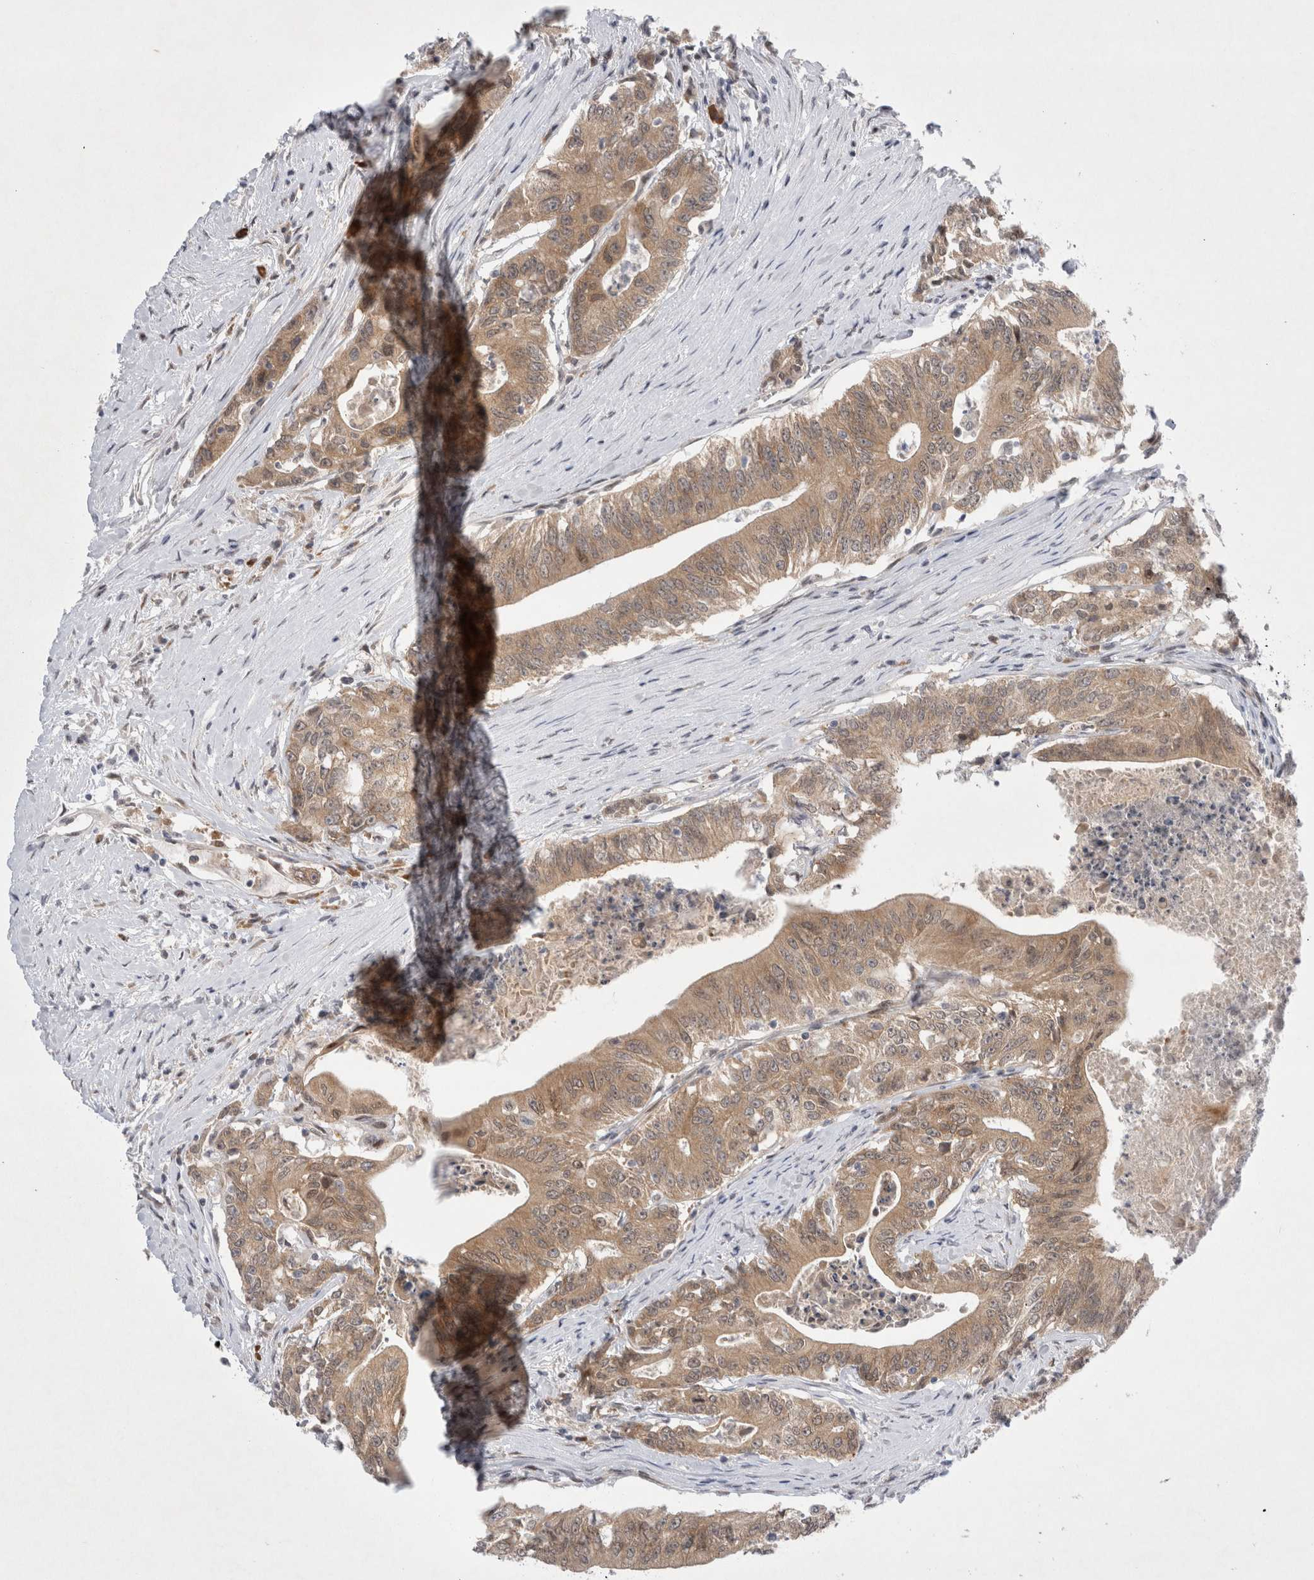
{"staining": {"intensity": "moderate", "quantity": ">75%", "location": "cytoplasmic/membranous"}, "tissue": "colorectal cancer", "cell_type": "Tumor cells", "image_type": "cancer", "snomed": [{"axis": "morphology", "description": "Adenocarcinoma, NOS"}, {"axis": "topography", "description": "Colon"}], "caption": "This is a histology image of immunohistochemistry (IHC) staining of adenocarcinoma (colorectal), which shows moderate staining in the cytoplasmic/membranous of tumor cells.", "gene": "WIPF2", "patient": {"sex": "female", "age": 77}}